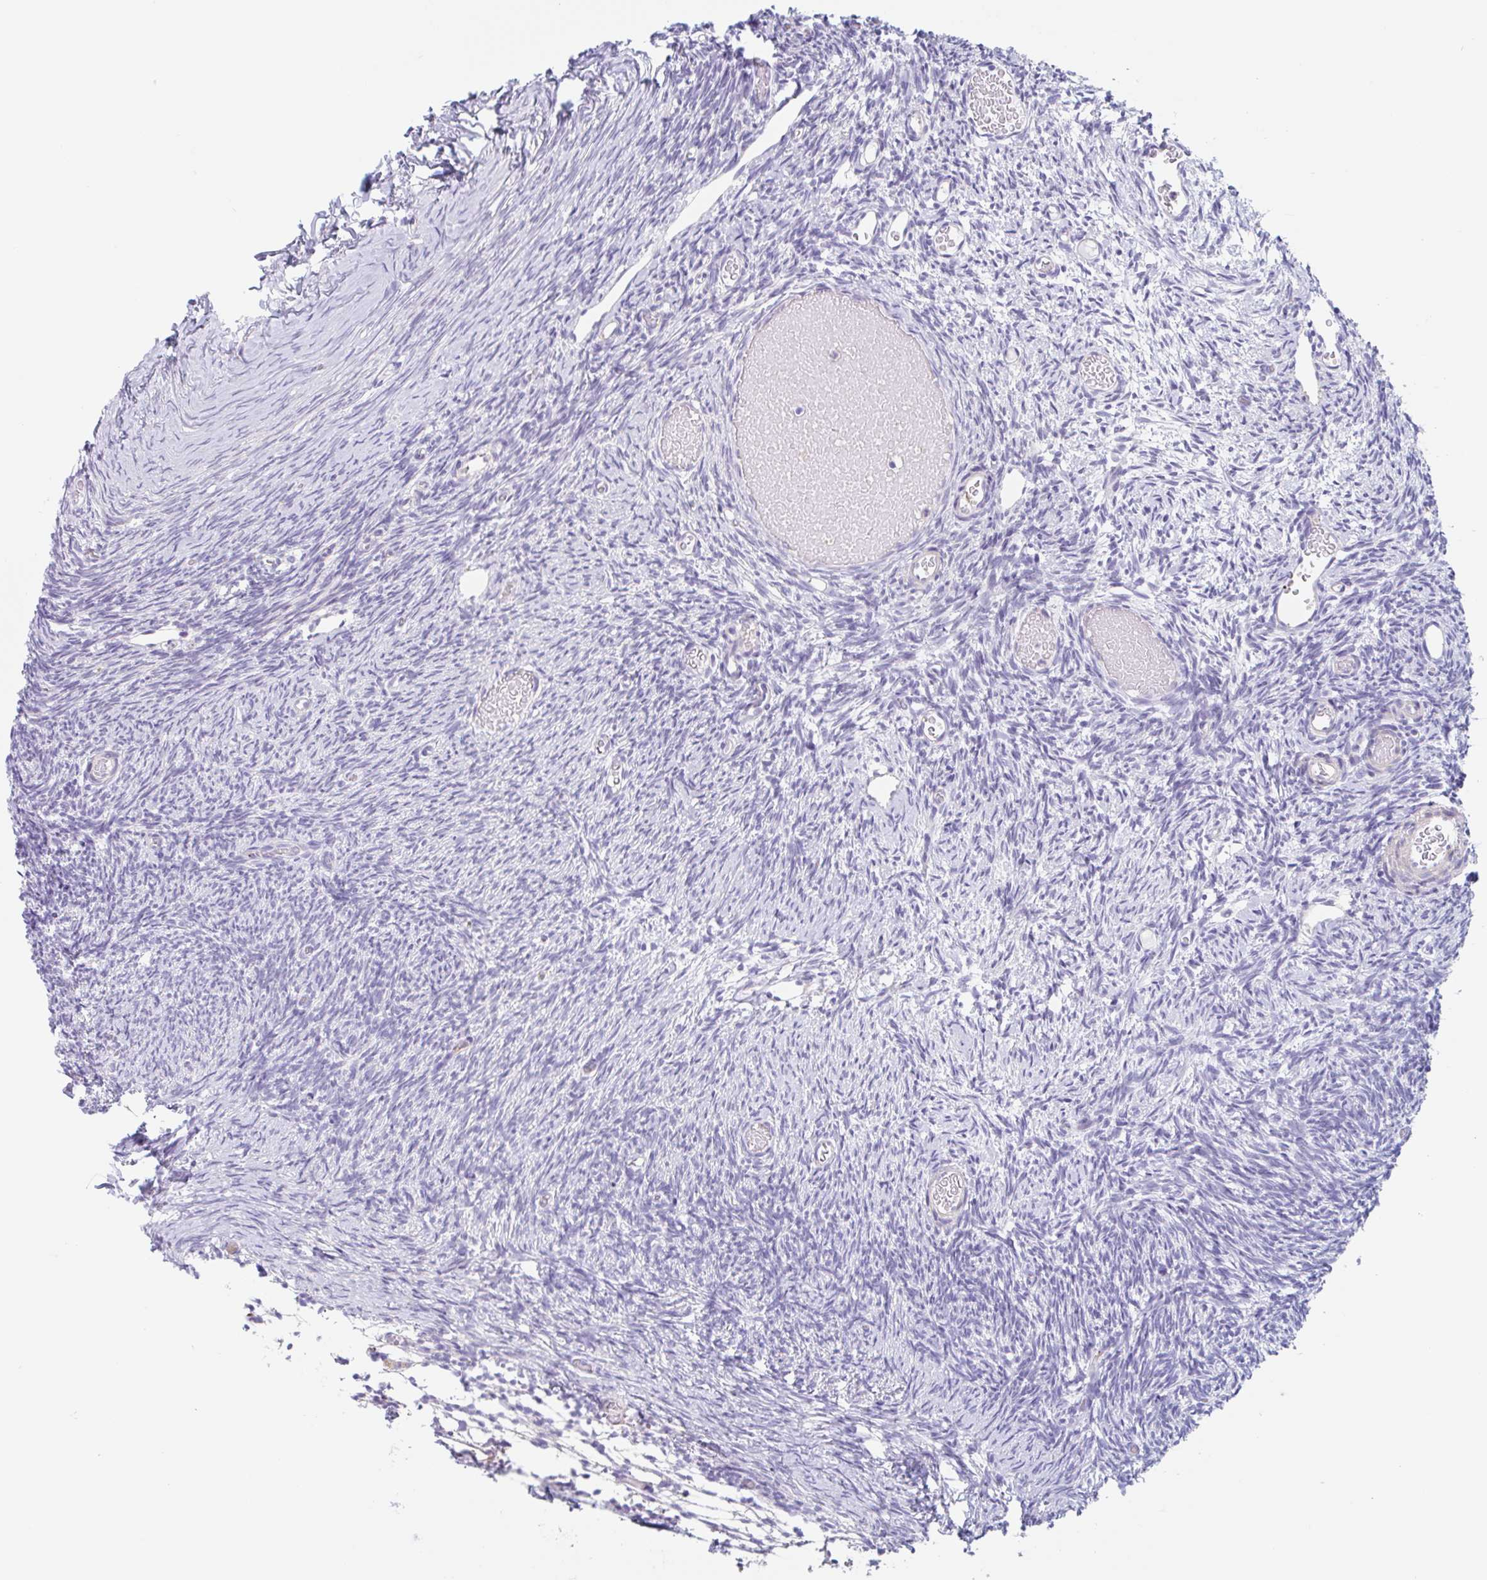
{"staining": {"intensity": "negative", "quantity": "none", "location": "none"}, "tissue": "ovary", "cell_type": "Follicle cells", "image_type": "normal", "snomed": [{"axis": "morphology", "description": "Normal tissue, NOS"}, {"axis": "topography", "description": "Ovary"}], "caption": "This is an IHC histopathology image of benign human ovary. There is no positivity in follicle cells.", "gene": "LENG9", "patient": {"sex": "female", "age": 39}}